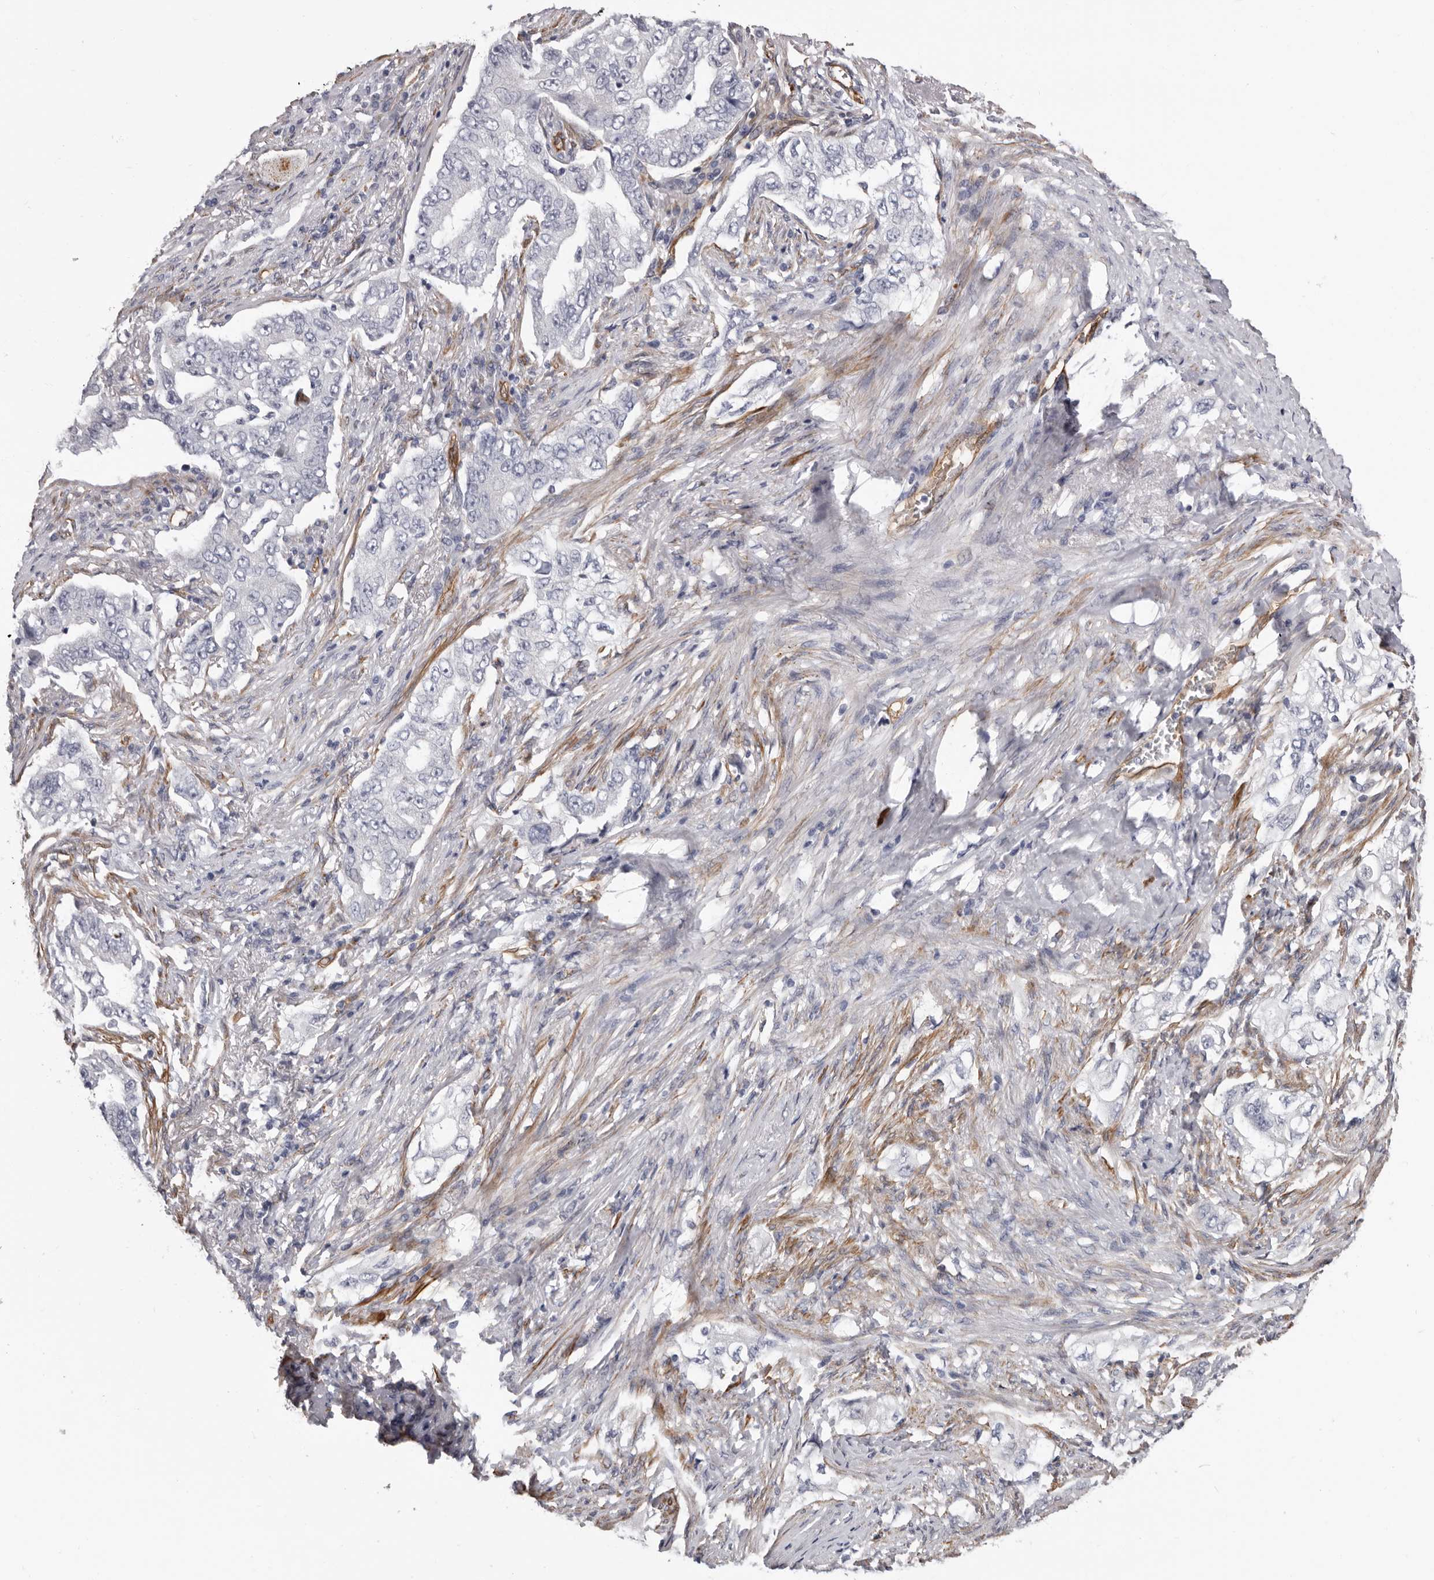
{"staining": {"intensity": "negative", "quantity": "none", "location": "none"}, "tissue": "lung cancer", "cell_type": "Tumor cells", "image_type": "cancer", "snomed": [{"axis": "morphology", "description": "Adenocarcinoma, NOS"}, {"axis": "topography", "description": "Lung"}], "caption": "This photomicrograph is of lung cancer stained with immunohistochemistry to label a protein in brown with the nuclei are counter-stained blue. There is no staining in tumor cells. (Brightfield microscopy of DAB (3,3'-diaminobenzidine) IHC at high magnification).", "gene": "ADGRL4", "patient": {"sex": "female", "age": 51}}